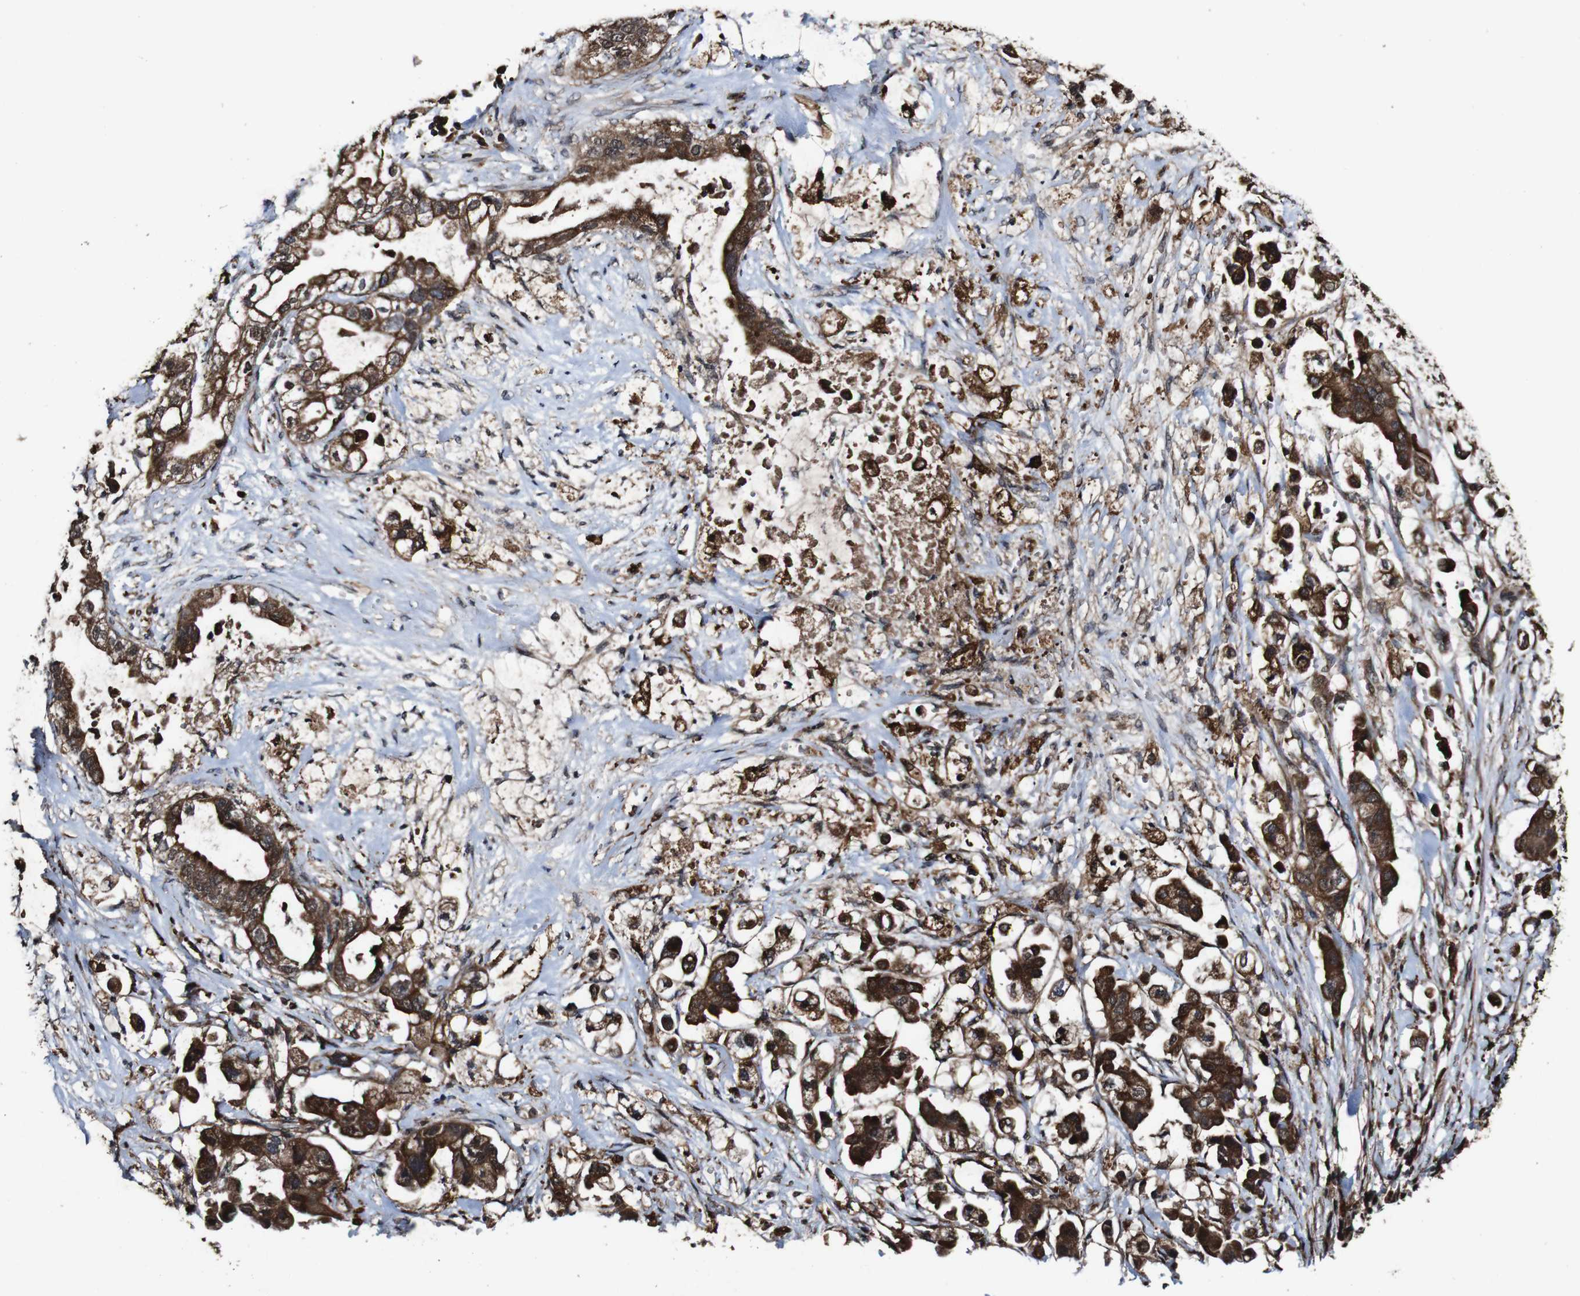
{"staining": {"intensity": "strong", "quantity": ">75%", "location": "cytoplasmic/membranous,nuclear"}, "tissue": "stomach cancer", "cell_type": "Tumor cells", "image_type": "cancer", "snomed": [{"axis": "morphology", "description": "Adenocarcinoma, NOS"}, {"axis": "topography", "description": "Stomach"}], "caption": "A histopathology image showing strong cytoplasmic/membranous and nuclear expression in about >75% of tumor cells in stomach cancer, as visualized by brown immunohistochemical staining.", "gene": "BTN3A3", "patient": {"sex": "male", "age": 62}}